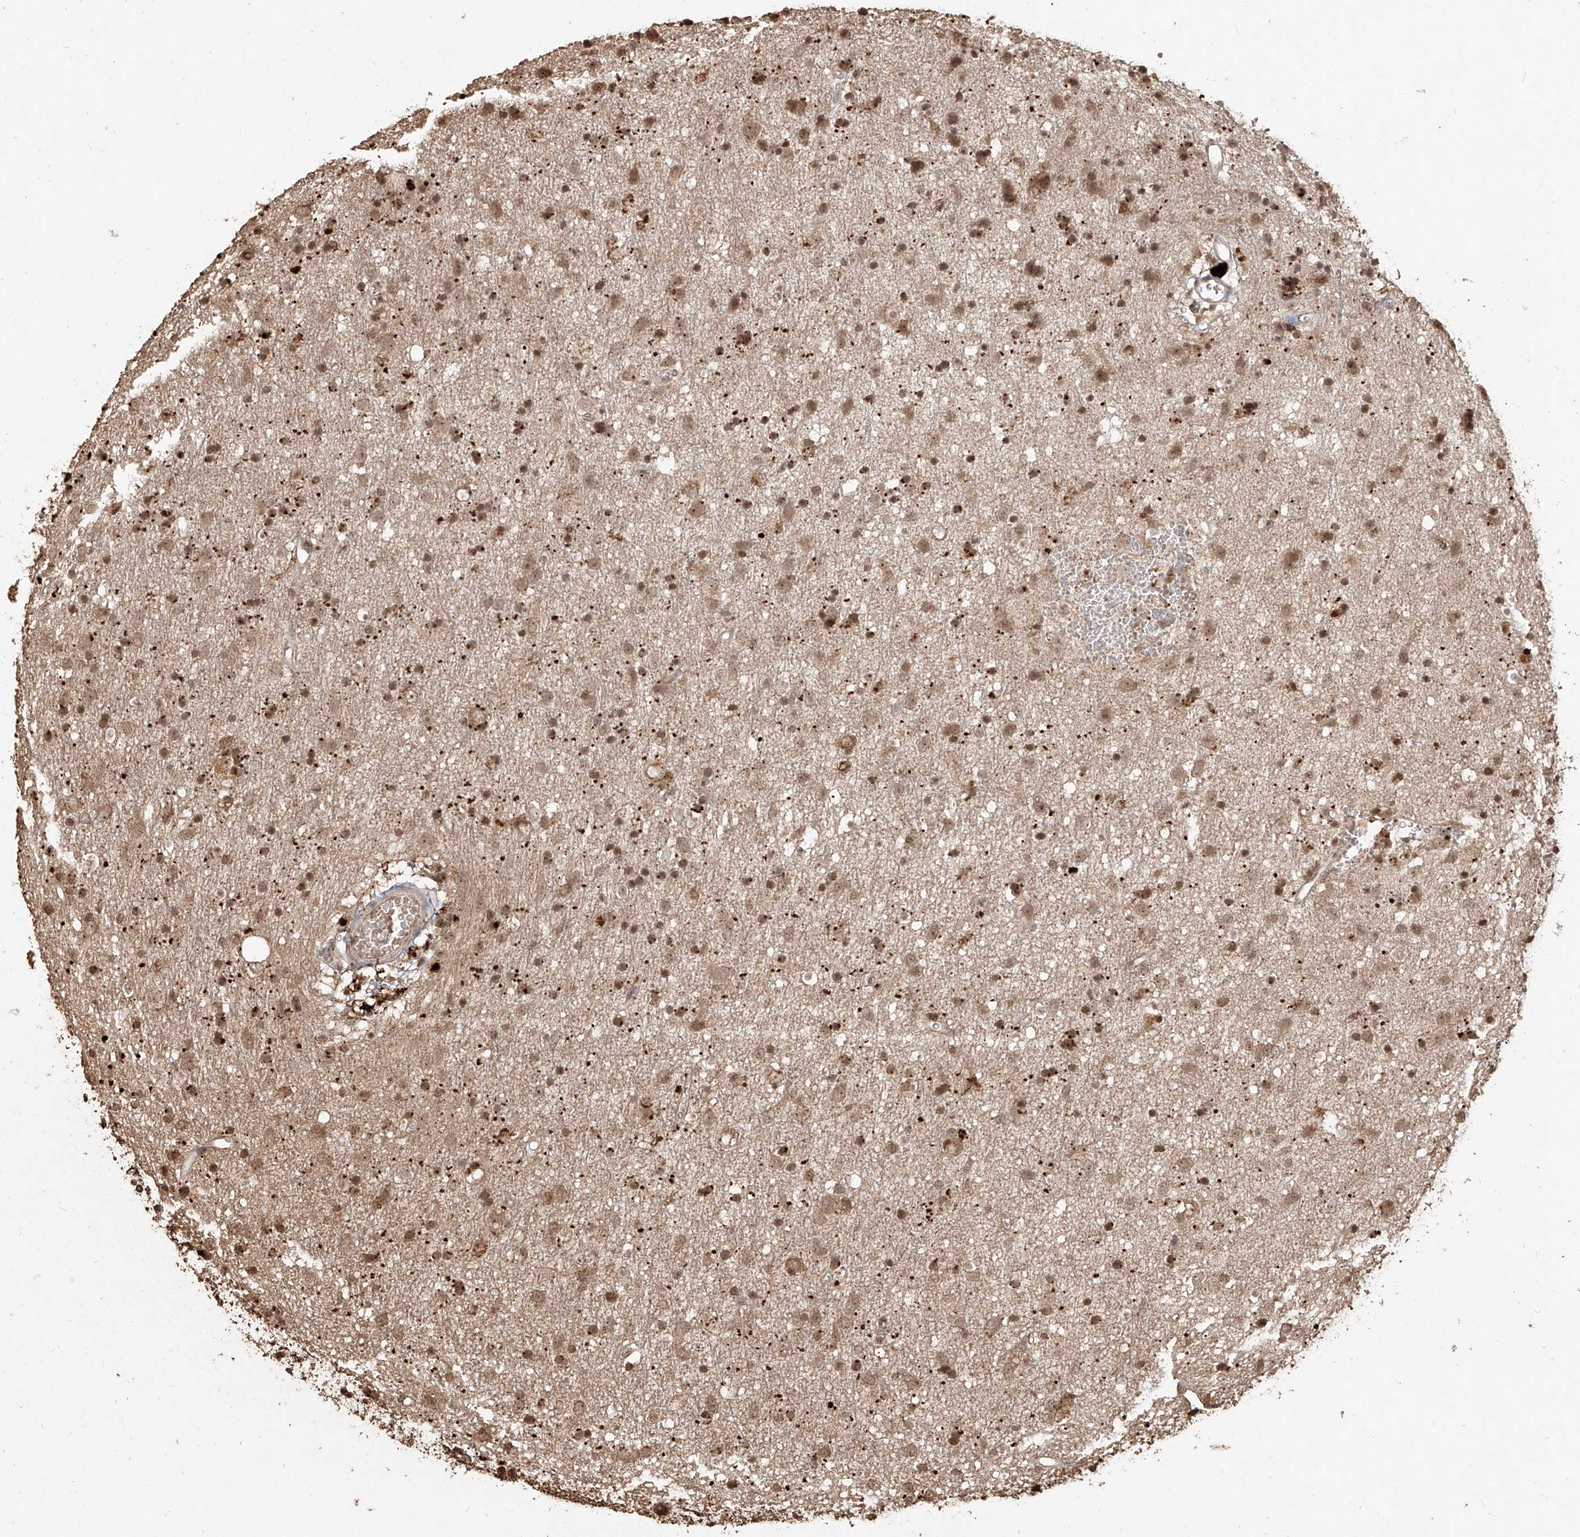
{"staining": {"intensity": "moderate", "quantity": ">75%", "location": "cytoplasmic/membranous,nuclear"}, "tissue": "glioma", "cell_type": "Tumor cells", "image_type": "cancer", "snomed": [{"axis": "morphology", "description": "Glioma, malignant, Low grade"}, {"axis": "topography", "description": "Brain"}], "caption": "This micrograph reveals immunohistochemistry (IHC) staining of glioma, with medium moderate cytoplasmic/membranous and nuclear positivity in approximately >75% of tumor cells.", "gene": "UBE2K", "patient": {"sex": "male", "age": 77}}